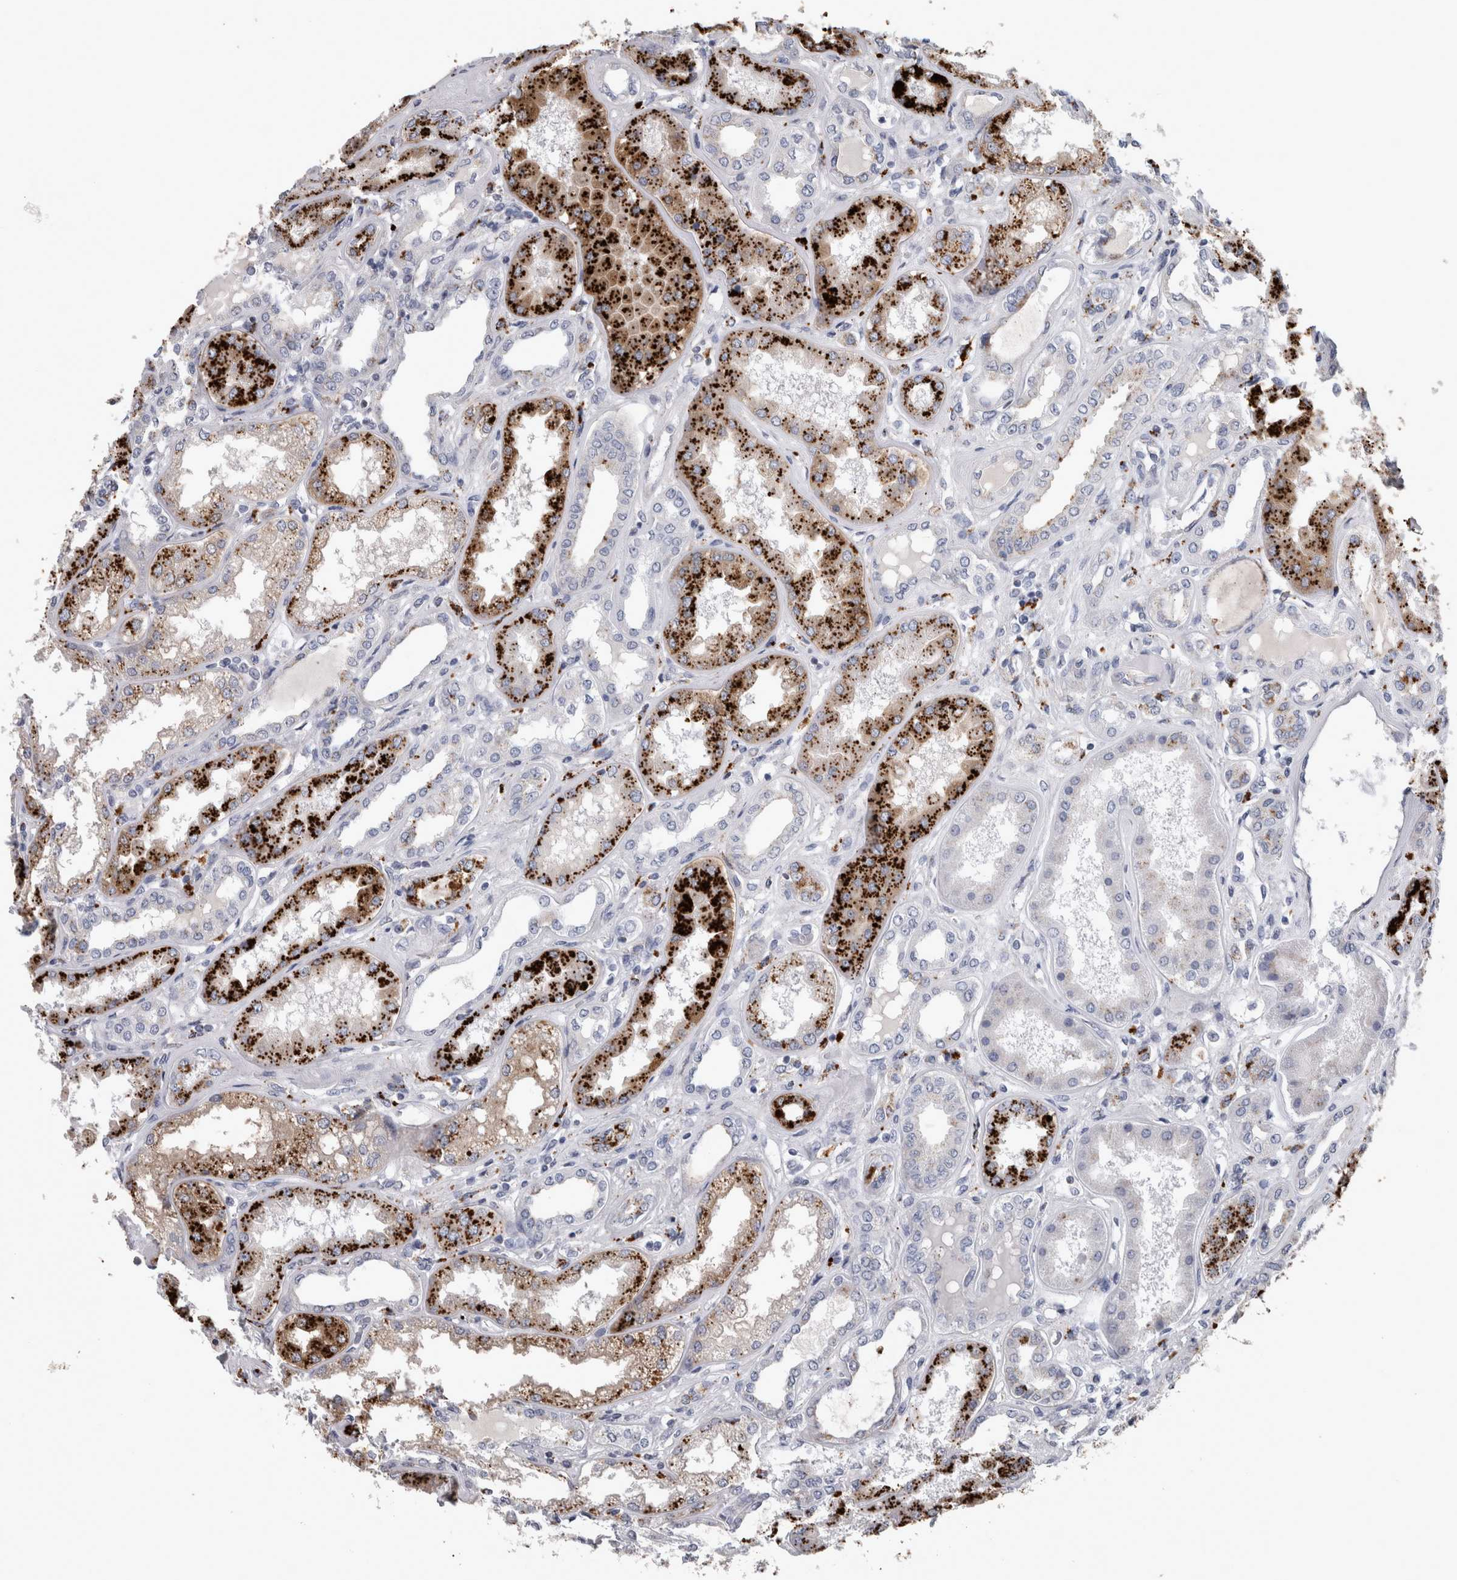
{"staining": {"intensity": "negative", "quantity": "none", "location": "none"}, "tissue": "kidney", "cell_type": "Cells in glomeruli", "image_type": "normal", "snomed": [{"axis": "morphology", "description": "Normal tissue, NOS"}, {"axis": "topography", "description": "Kidney"}], "caption": "The image shows no staining of cells in glomeruli in unremarkable kidney.", "gene": "DPP7", "patient": {"sex": "female", "age": 56}}